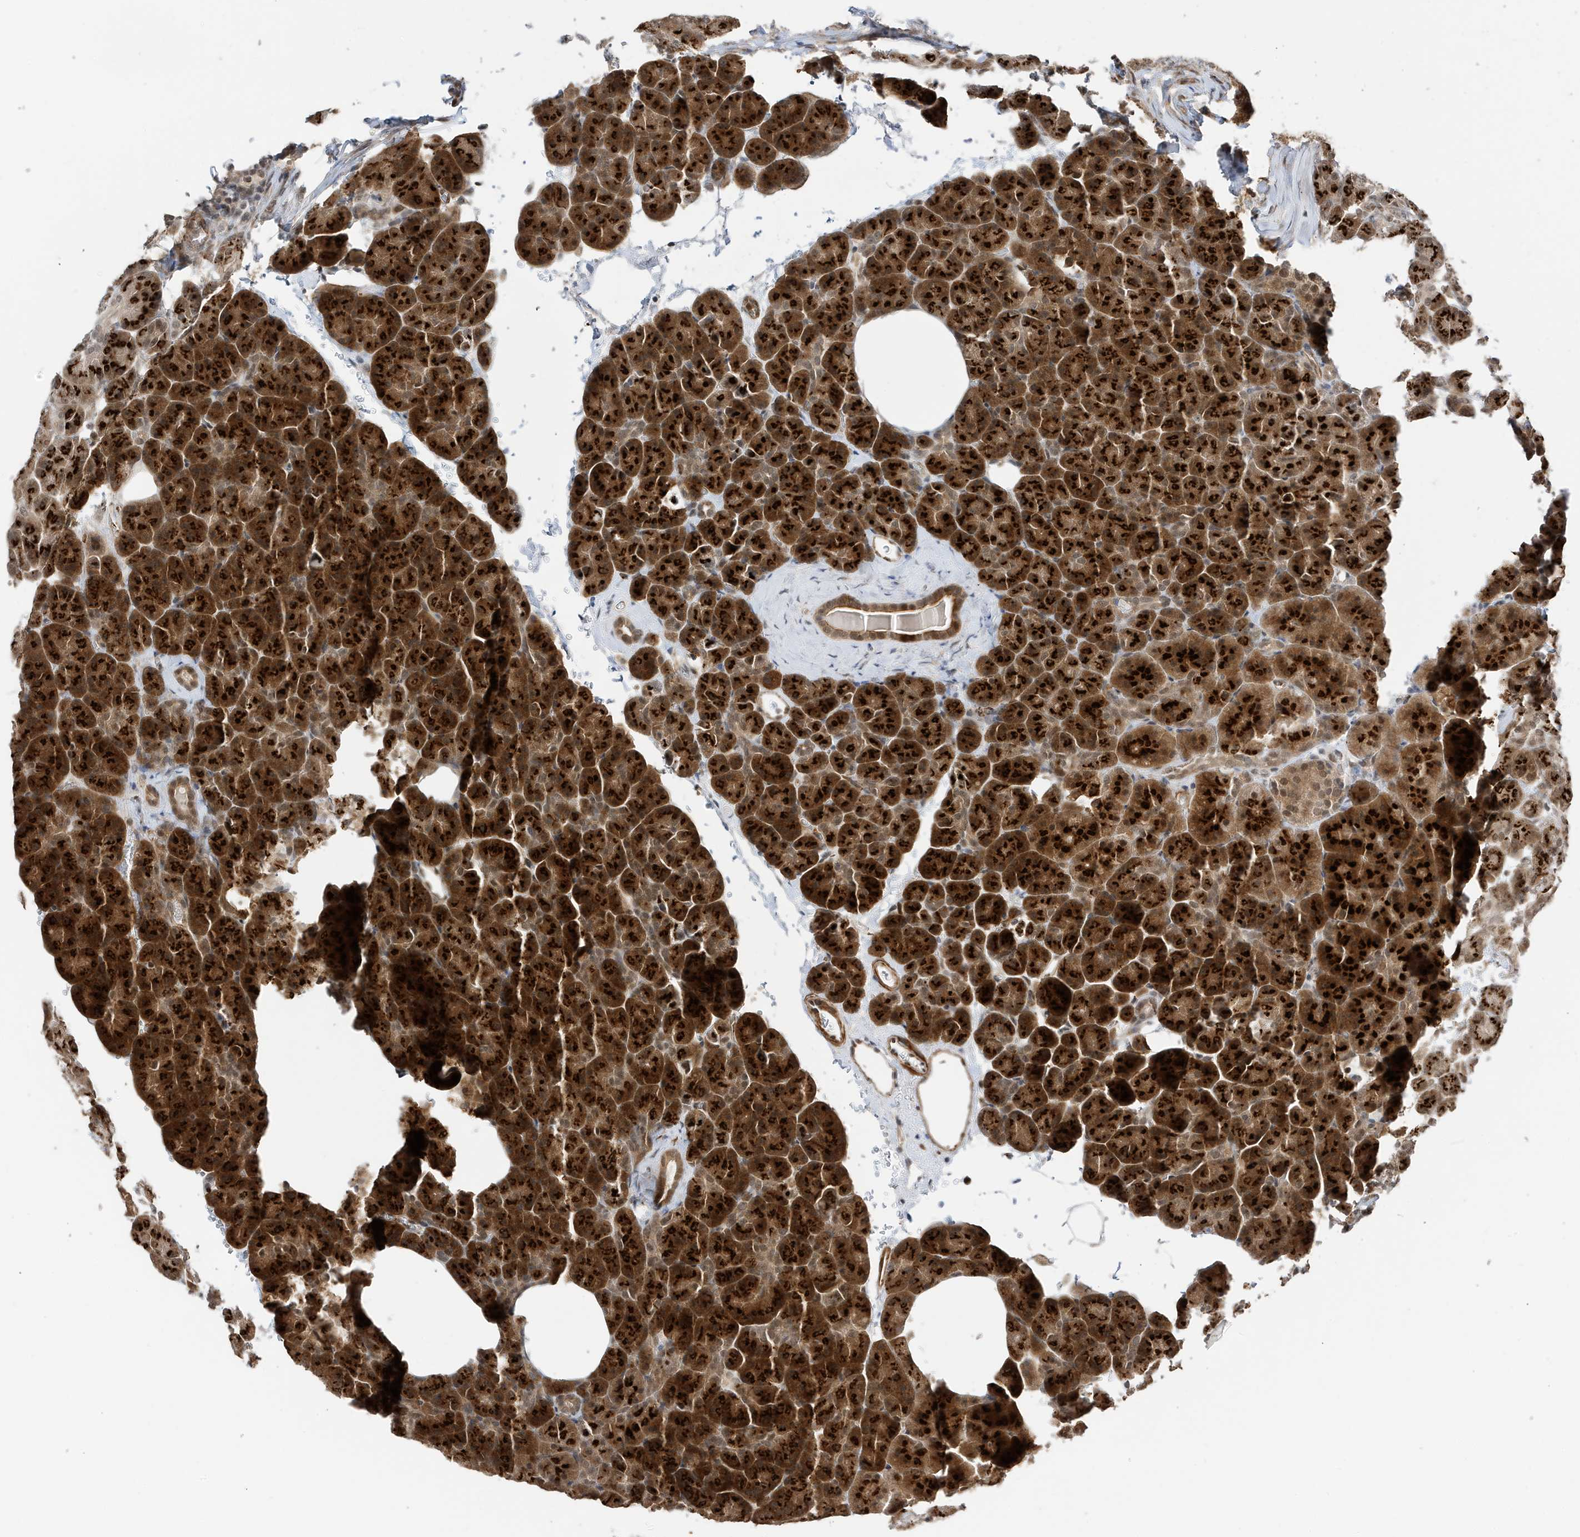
{"staining": {"intensity": "strong", "quantity": ">75%", "location": "cytoplasmic/membranous,nuclear"}, "tissue": "pancreas", "cell_type": "Exocrine glandular cells", "image_type": "normal", "snomed": [{"axis": "morphology", "description": "Normal tissue, NOS"}, {"axis": "morphology", "description": "Carcinoid, malignant, NOS"}, {"axis": "topography", "description": "Pancreas"}], "caption": "DAB (3,3'-diaminobenzidine) immunohistochemical staining of benign human pancreas reveals strong cytoplasmic/membranous,nuclear protein expression in about >75% of exocrine glandular cells.", "gene": "MAST3", "patient": {"sex": "female", "age": 35}}